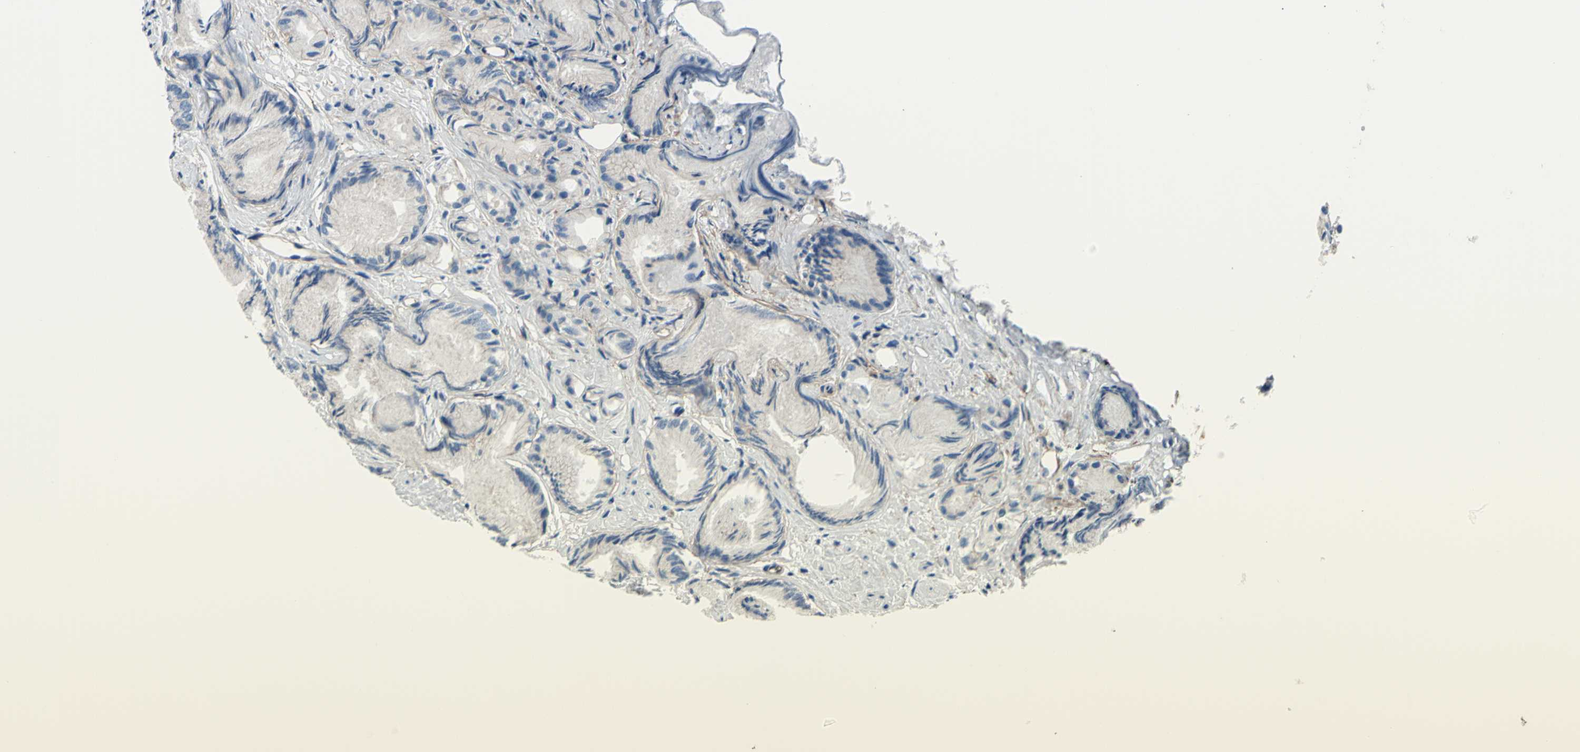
{"staining": {"intensity": "moderate", "quantity": "25%-75%", "location": "cytoplasmic/membranous"}, "tissue": "prostate cancer", "cell_type": "Tumor cells", "image_type": "cancer", "snomed": [{"axis": "morphology", "description": "Adenocarcinoma, Low grade"}, {"axis": "topography", "description": "Prostate"}], "caption": "Low-grade adenocarcinoma (prostate) stained with immunohistochemistry demonstrates moderate cytoplasmic/membranous expression in approximately 25%-75% of tumor cells.", "gene": "TPBG", "patient": {"sex": "male", "age": 72}}